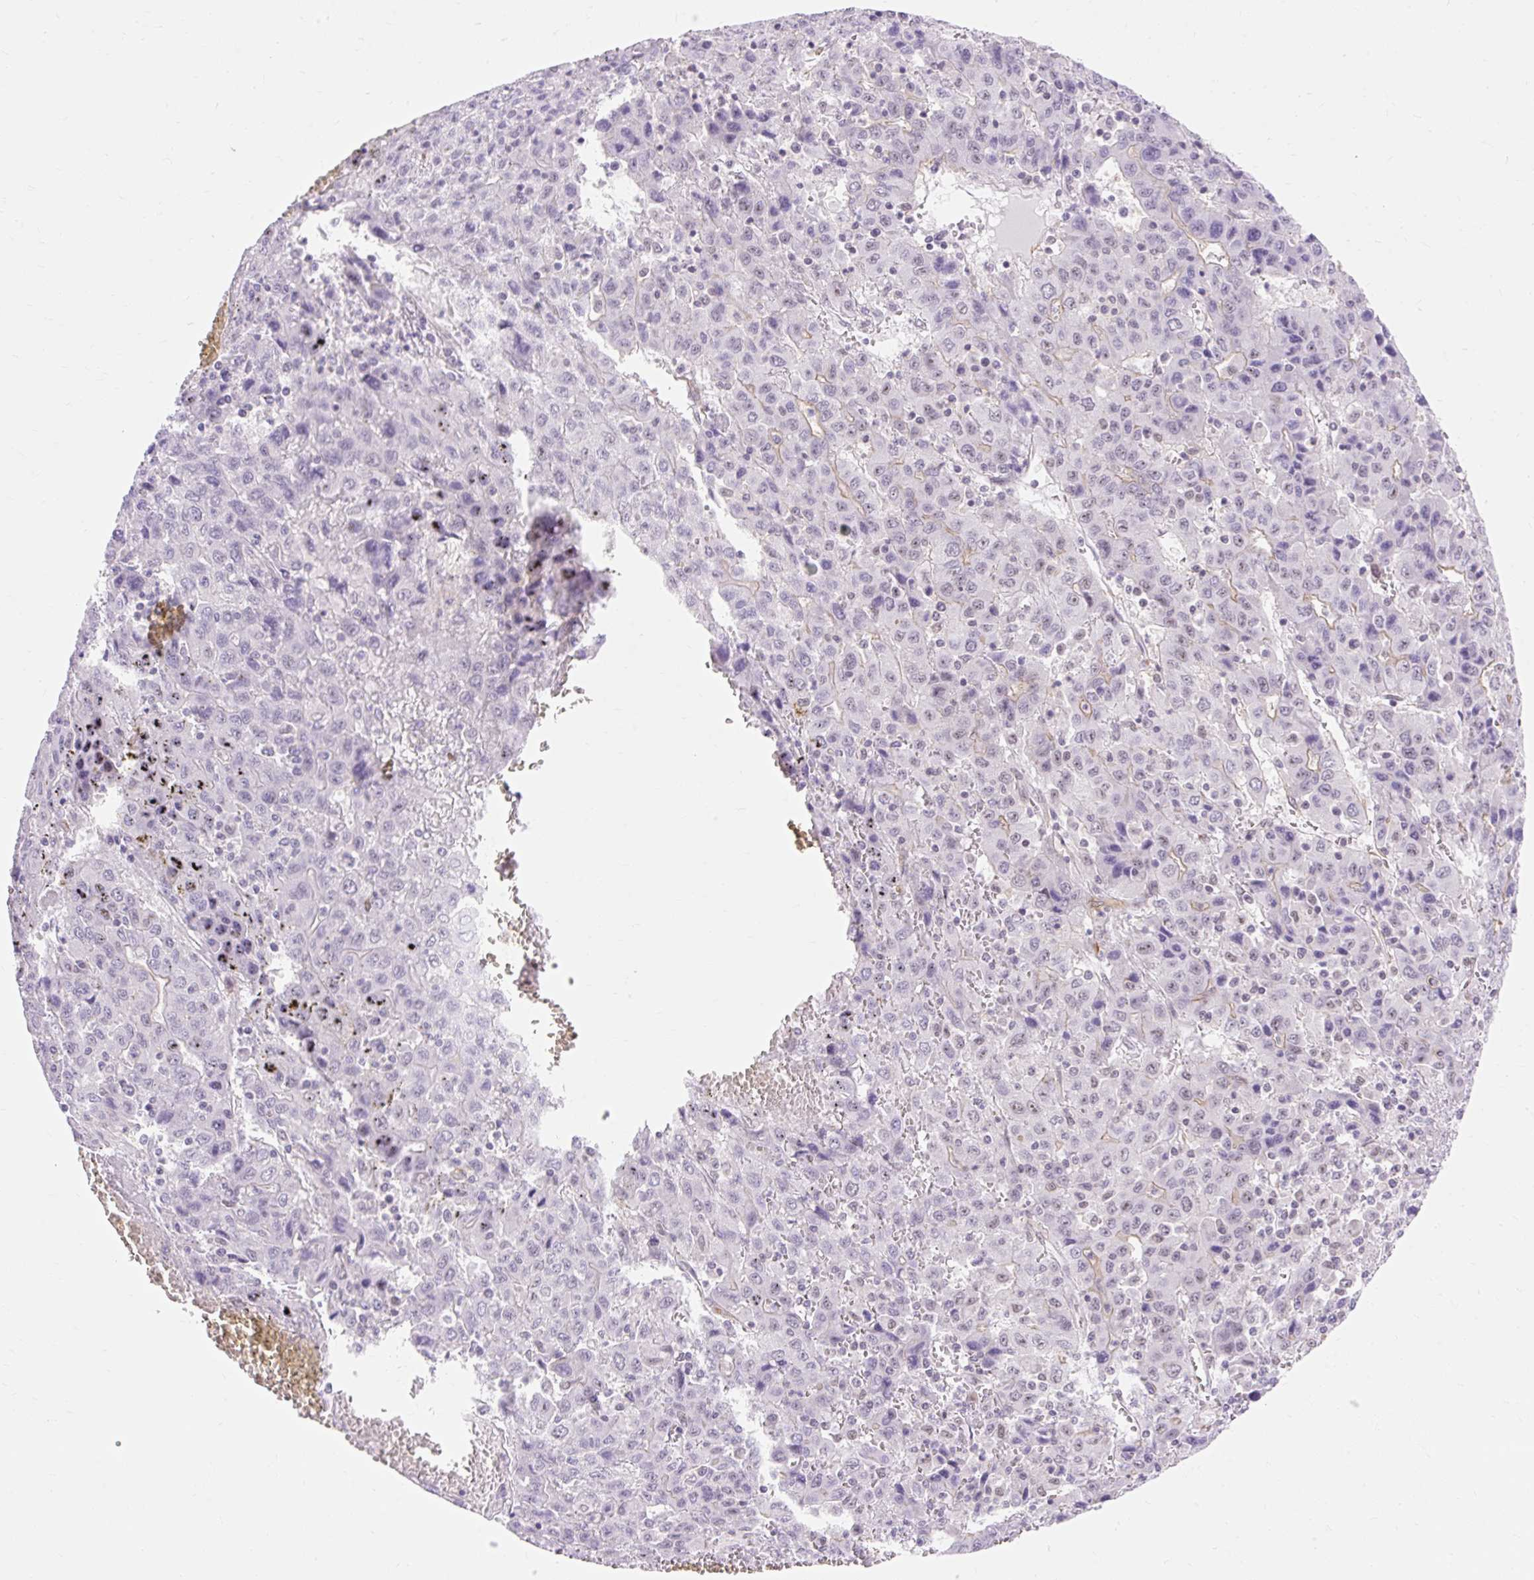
{"staining": {"intensity": "negative", "quantity": "none", "location": "none"}, "tissue": "liver cancer", "cell_type": "Tumor cells", "image_type": "cancer", "snomed": [{"axis": "morphology", "description": "Carcinoma, Hepatocellular, NOS"}, {"axis": "topography", "description": "Liver"}], "caption": "High magnification brightfield microscopy of liver cancer (hepatocellular carcinoma) stained with DAB (brown) and counterstained with hematoxylin (blue): tumor cells show no significant staining.", "gene": "OBP2A", "patient": {"sex": "female", "age": 53}}